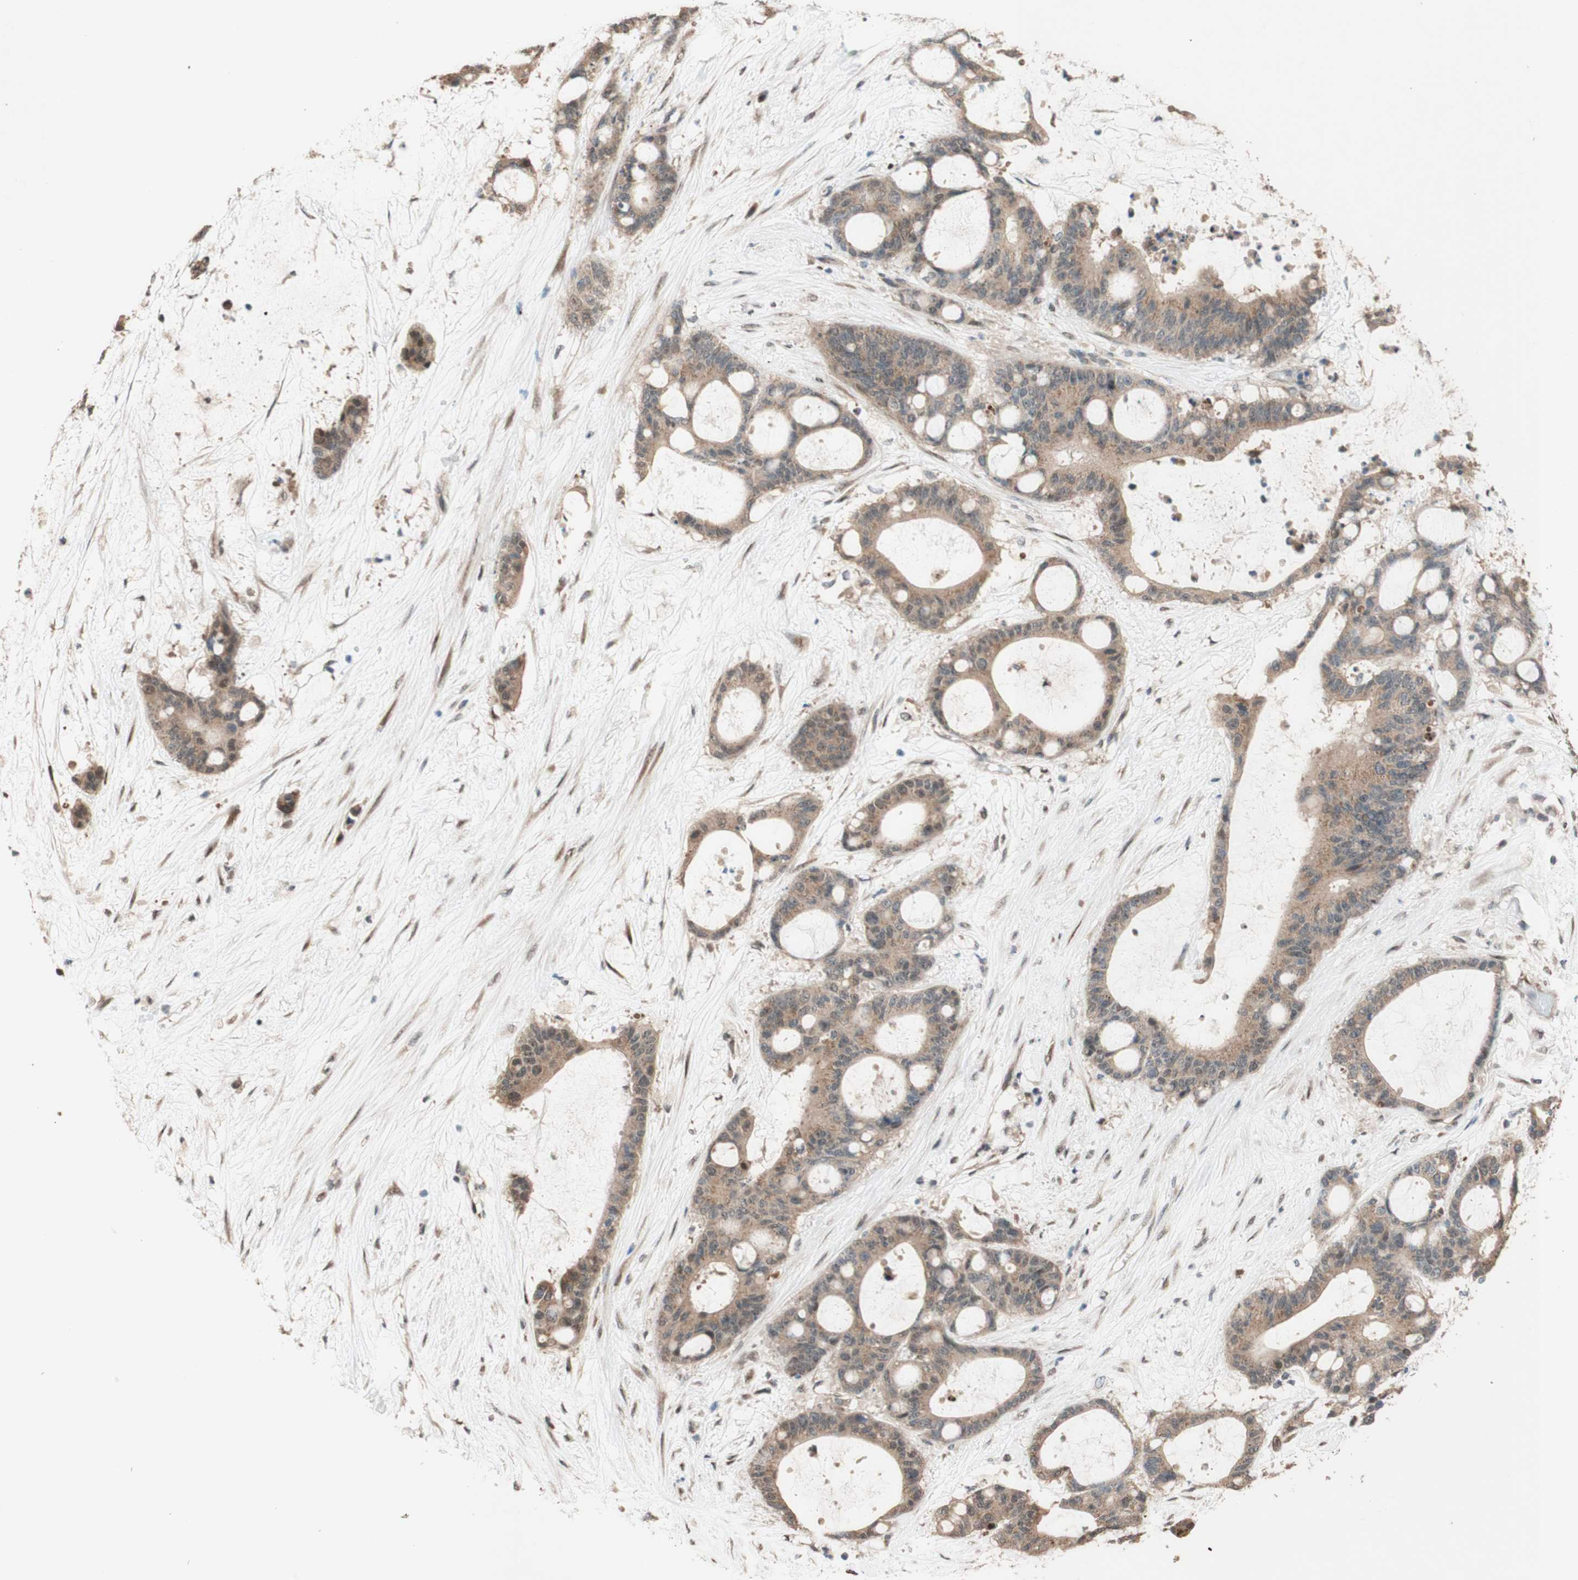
{"staining": {"intensity": "moderate", "quantity": ">75%", "location": "cytoplasmic/membranous"}, "tissue": "liver cancer", "cell_type": "Tumor cells", "image_type": "cancer", "snomed": [{"axis": "morphology", "description": "Cholangiocarcinoma"}, {"axis": "topography", "description": "Liver"}], "caption": "DAB immunohistochemical staining of human liver cholangiocarcinoma demonstrates moderate cytoplasmic/membranous protein staining in approximately >75% of tumor cells. The protein of interest is stained brown, and the nuclei are stained in blue (DAB IHC with brightfield microscopy, high magnification).", "gene": "CCNC", "patient": {"sex": "female", "age": 73}}